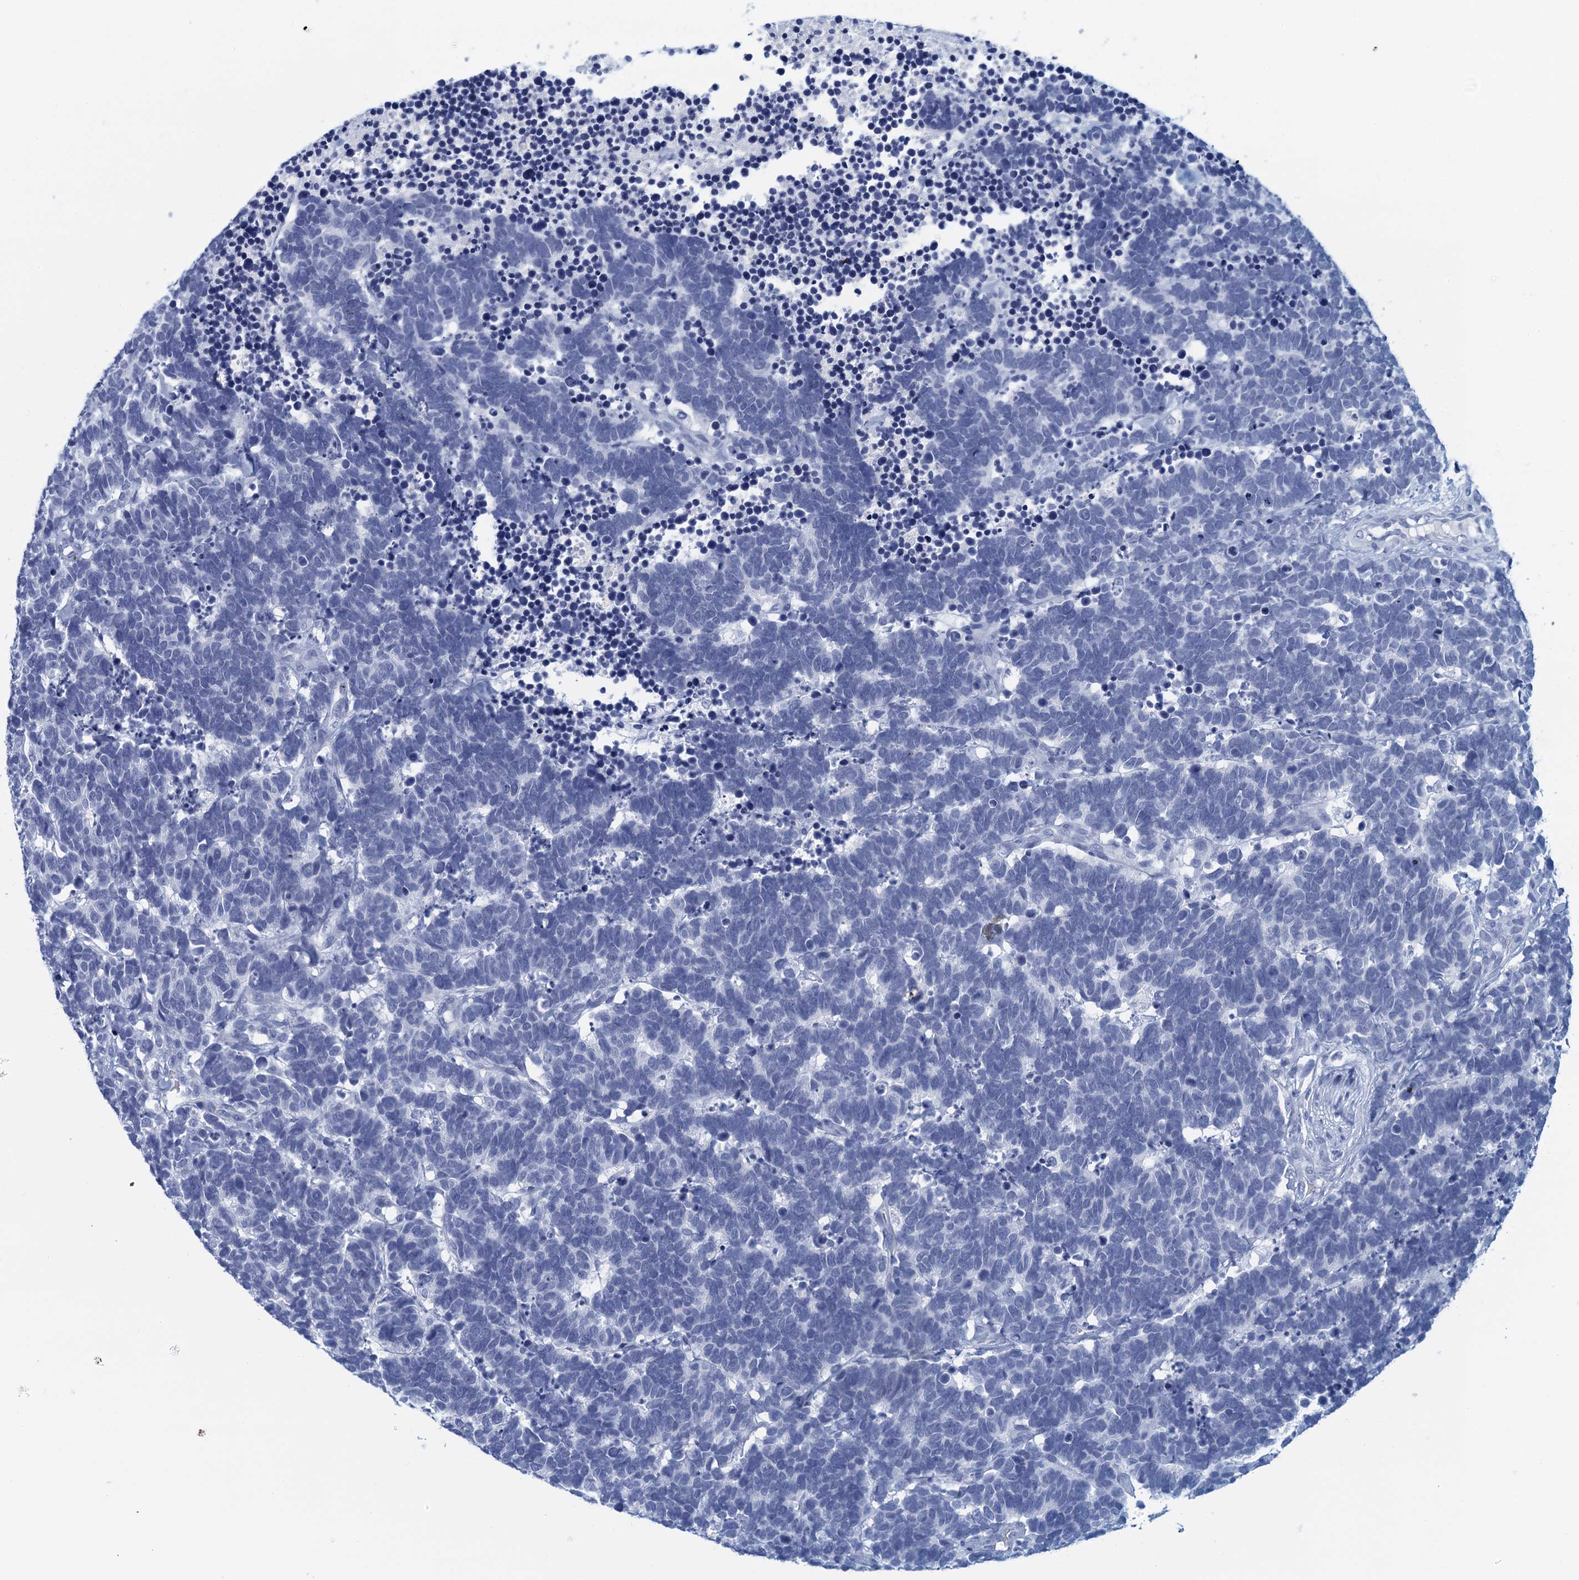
{"staining": {"intensity": "negative", "quantity": "none", "location": "none"}, "tissue": "carcinoid", "cell_type": "Tumor cells", "image_type": "cancer", "snomed": [{"axis": "morphology", "description": "Carcinoma, NOS"}, {"axis": "morphology", "description": "Carcinoid, malignant, NOS"}, {"axis": "topography", "description": "Urinary bladder"}], "caption": "The IHC image has no significant expression in tumor cells of carcinoma tissue.", "gene": "CYP51A1", "patient": {"sex": "male", "age": 57}}